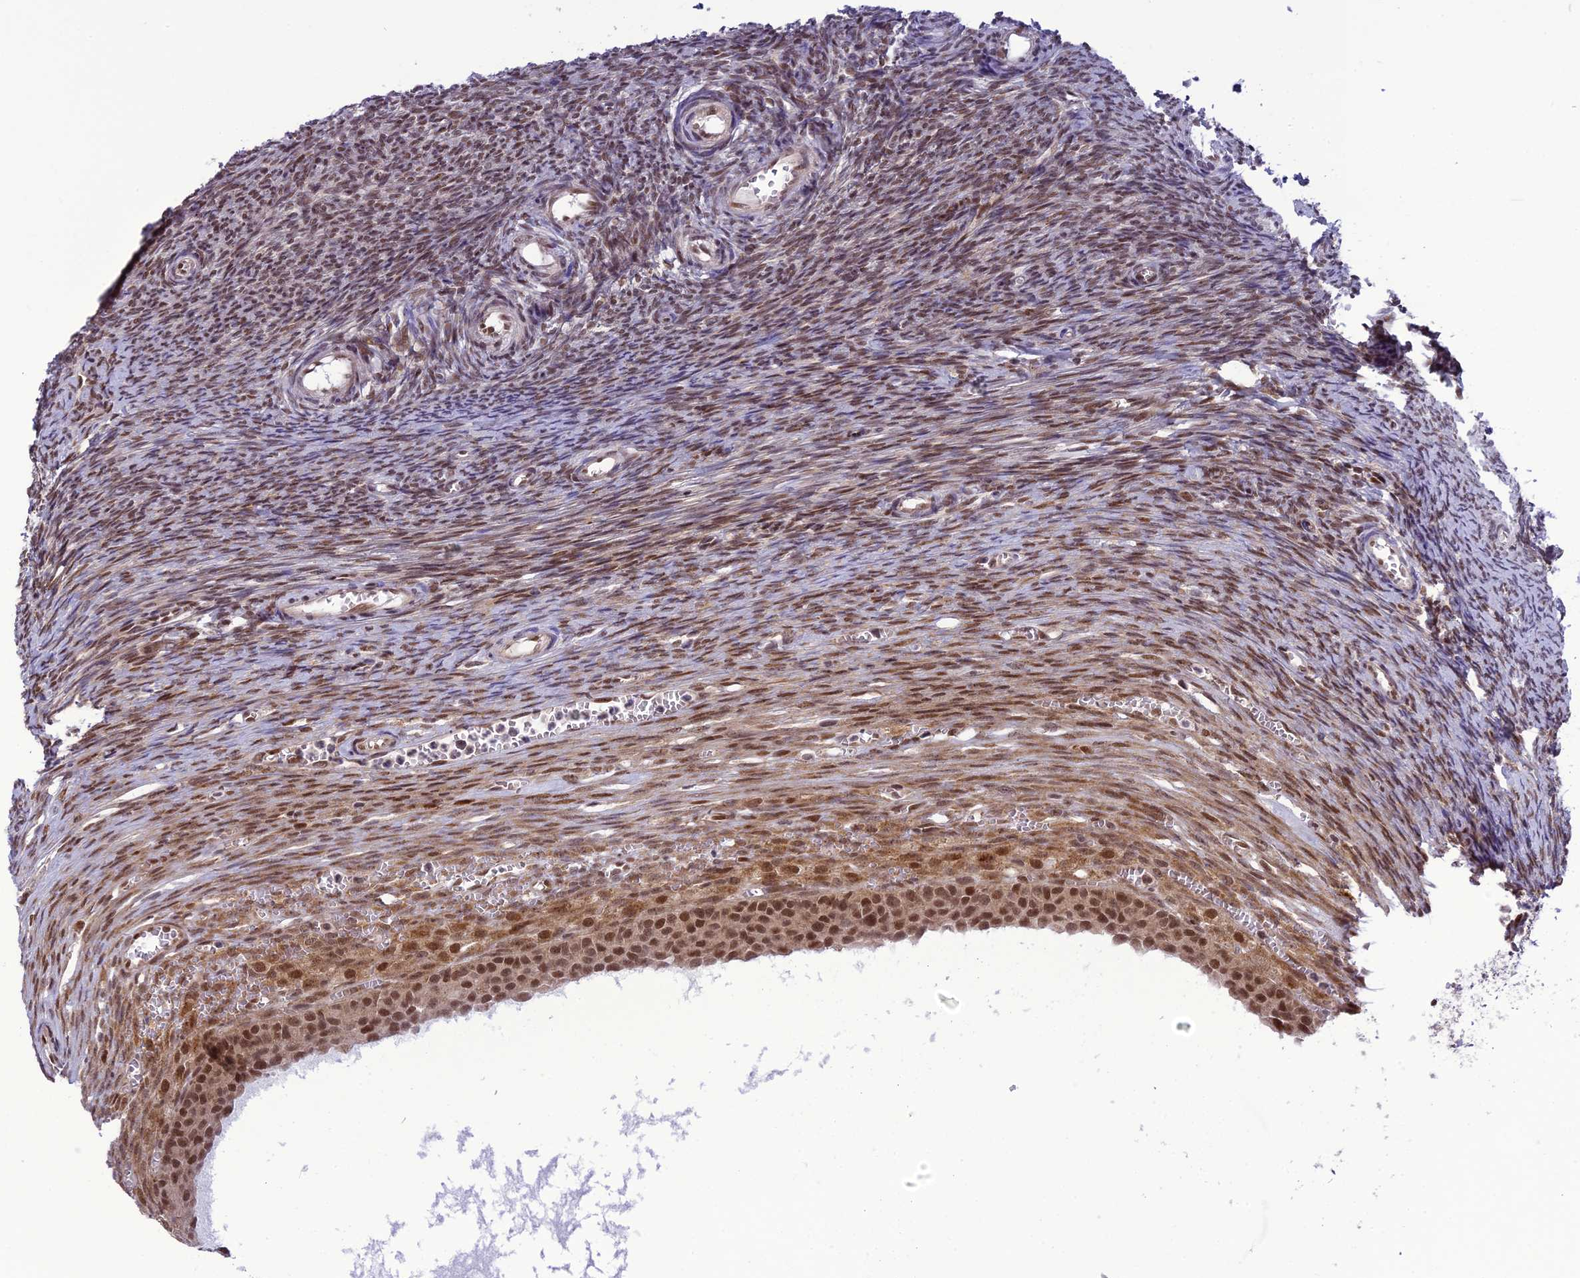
{"staining": {"intensity": "moderate", "quantity": ">75%", "location": "nuclear"}, "tissue": "ovary", "cell_type": "Ovarian stroma cells", "image_type": "normal", "snomed": [{"axis": "morphology", "description": "Normal tissue, NOS"}, {"axis": "topography", "description": "Ovary"}], "caption": "Immunohistochemical staining of normal human ovary demonstrates medium levels of moderate nuclear expression in about >75% of ovarian stroma cells. Using DAB (3,3'-diaminobenzidine) (brown) and hematoxylin (blue) stains, captured at high magnification using brightfield microscopy.", "gene": "RTRAF", "patient": {"sex": "female", "age": 44}}